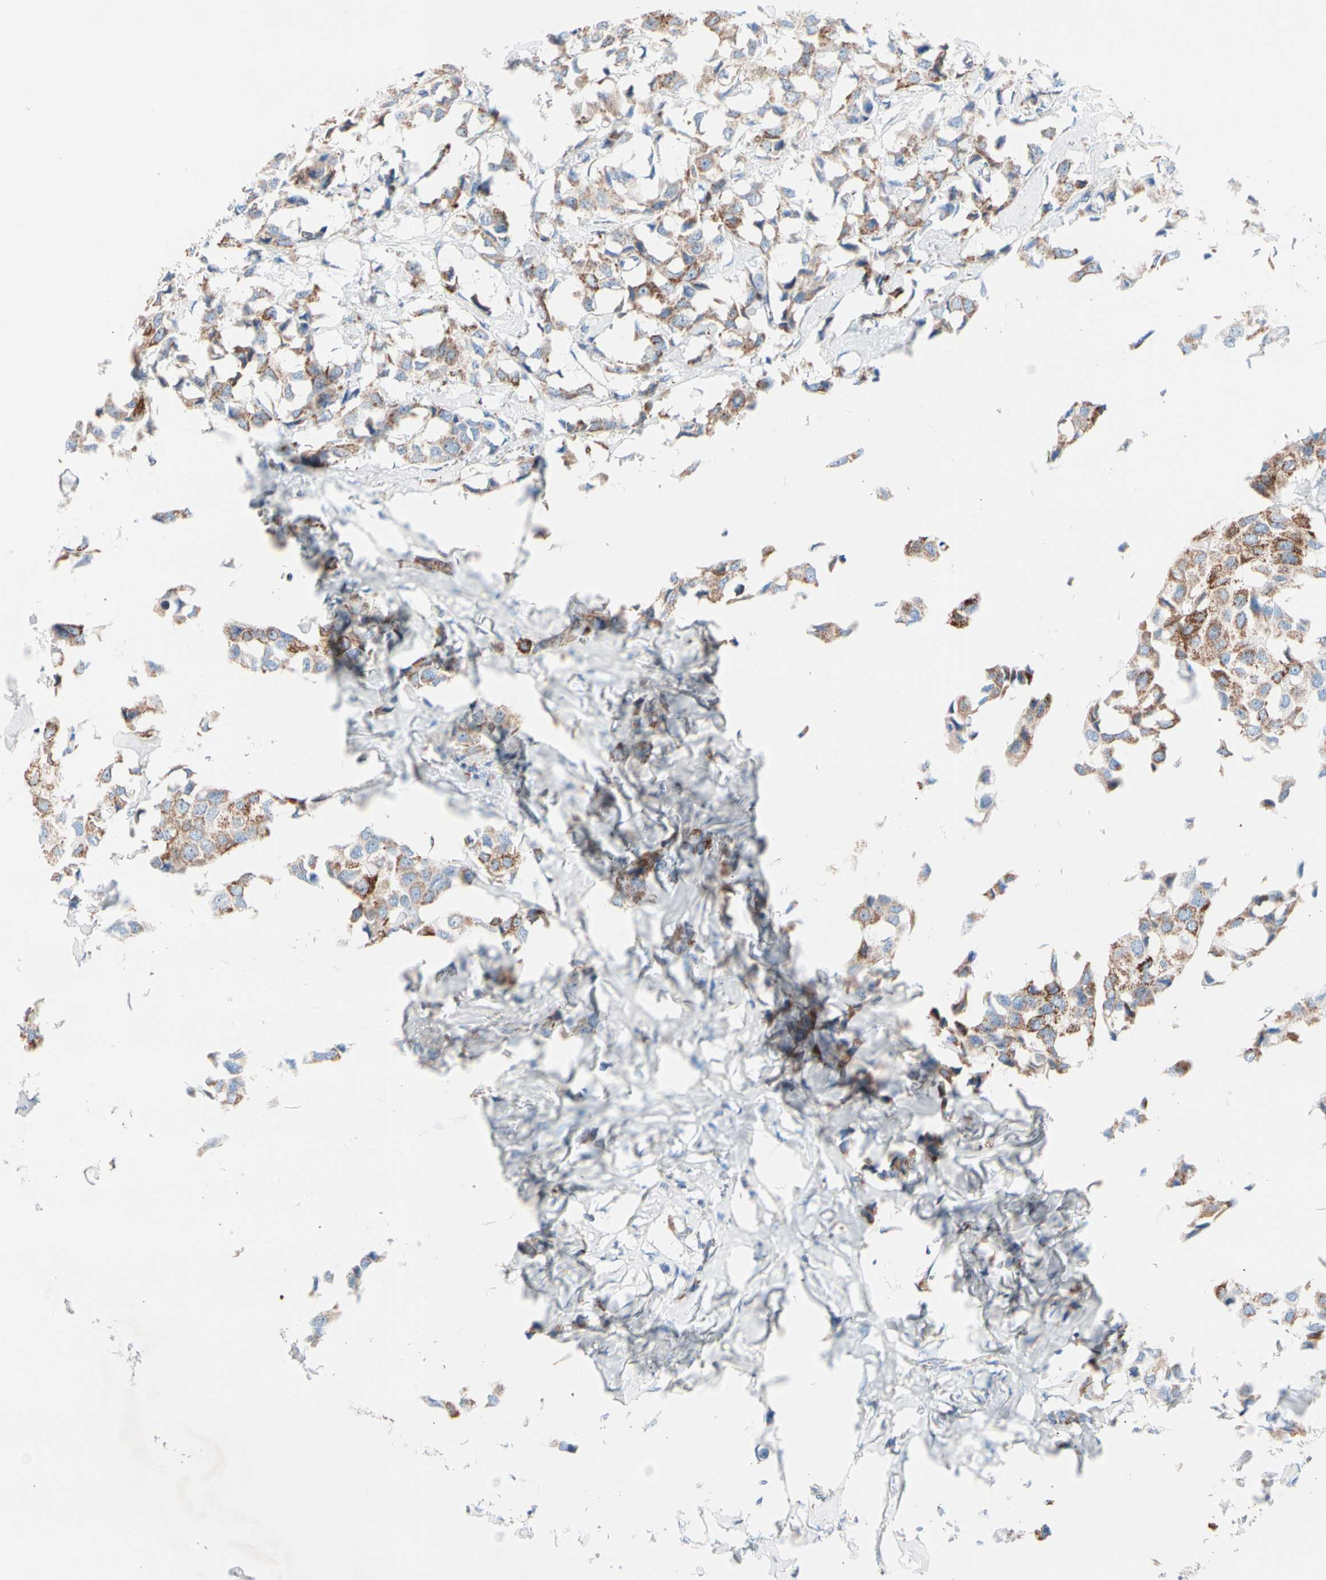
{"staining": {"intensity": "moderate", "quantity": ">75%", "location": "cytoplasmic/membranous"}, "tissue": "breast cancer", "cell_type": "Tumor cells", "image_type": "cancer", "snomed": [{"axis": "morphology", "description": "Duct carcinoma"}, {"axis": "topography", "description": "Breast"}], "caption": "Breast cancer was stained to show a protein in brown. There is medium levels of moderate cytoplasmic/membranous staining in approximately >75% of tumor cells.", "gene": "HK1", "patient": {"sex": "female", "age": 80}}